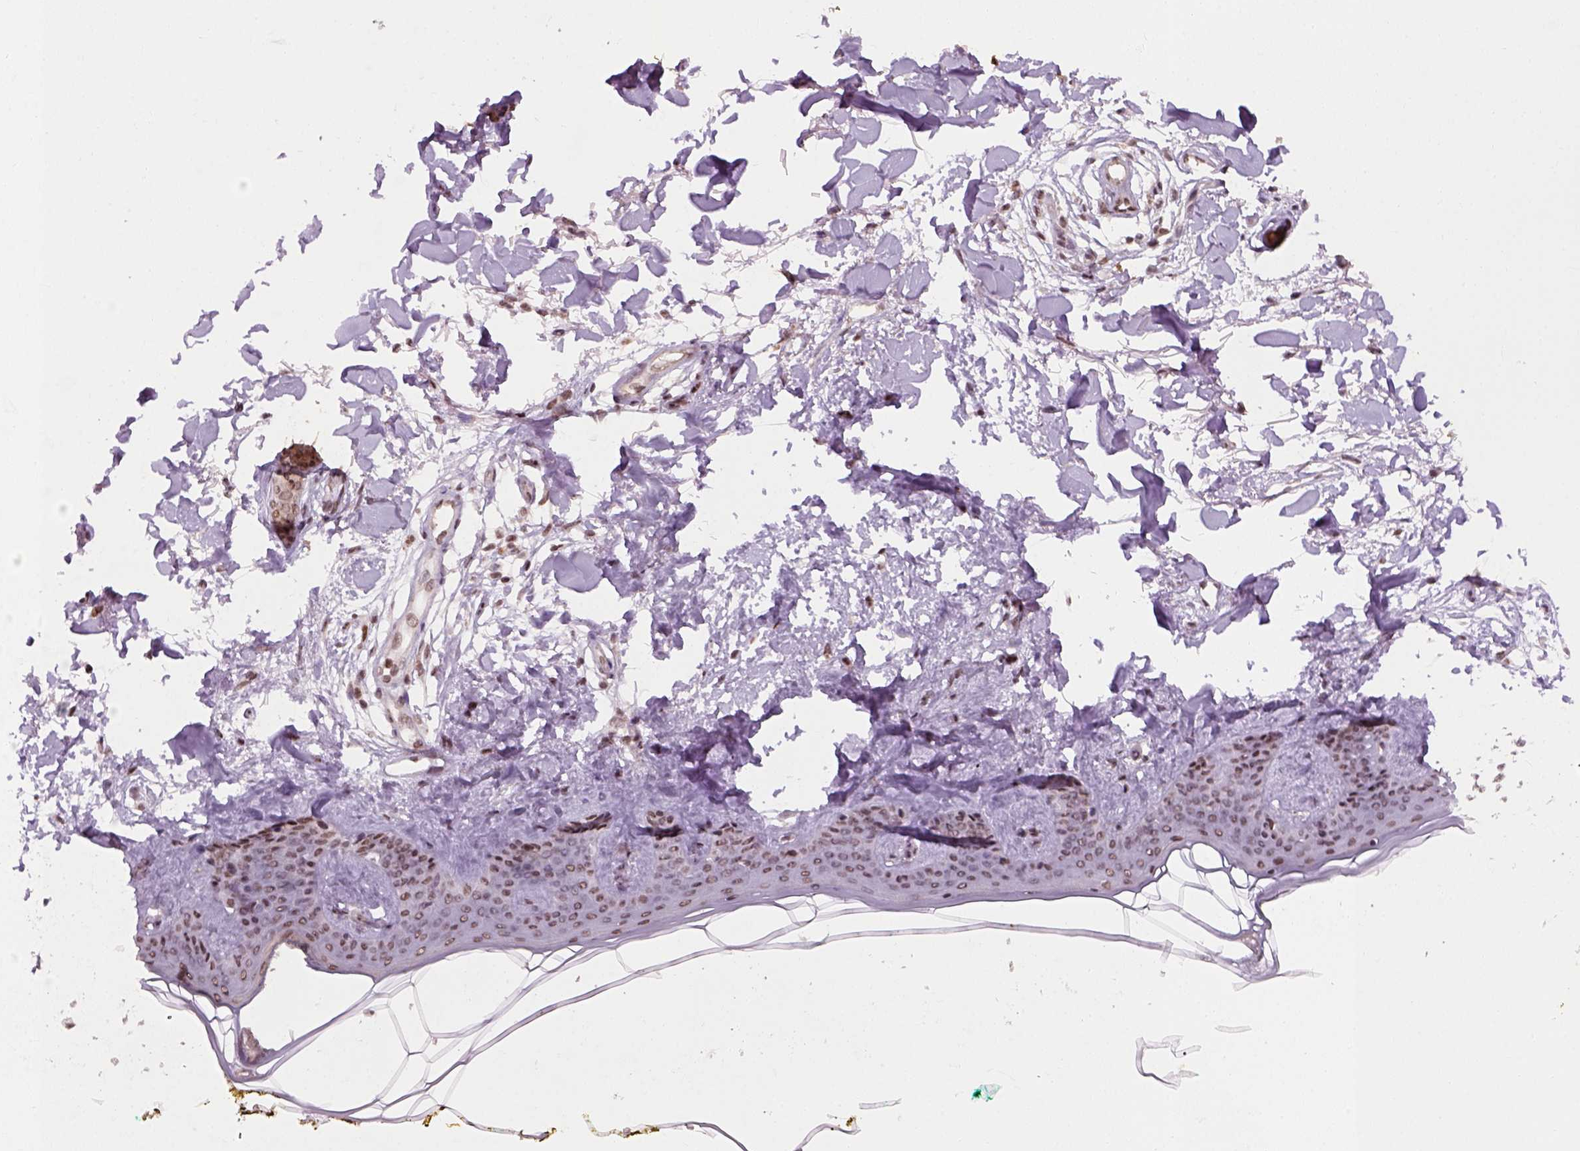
{"staining": {"intensity": "moderate", "quantity": ">75%", "location": "nuclear"}, "tissue": "skin", "cell_type": "Fibroblasts", "image_type": "normal", "snomed": [{"axis": "morphology", "description": "Normal tissue, NOS"}, {"axis": "topography", "description": "Skin"}], "caption": "Protein expression by IHC displays moderate nuclear expression in about >75% of fibroblasts in normal skin. The staining was performed using DAB (3,3'-diaminobenzidine), with brown indicating positive protein expression. Nuclei are stained blue with hematoxylin.", "gene": "GOT1", "patient": {"sex": "female", "age": 34}}